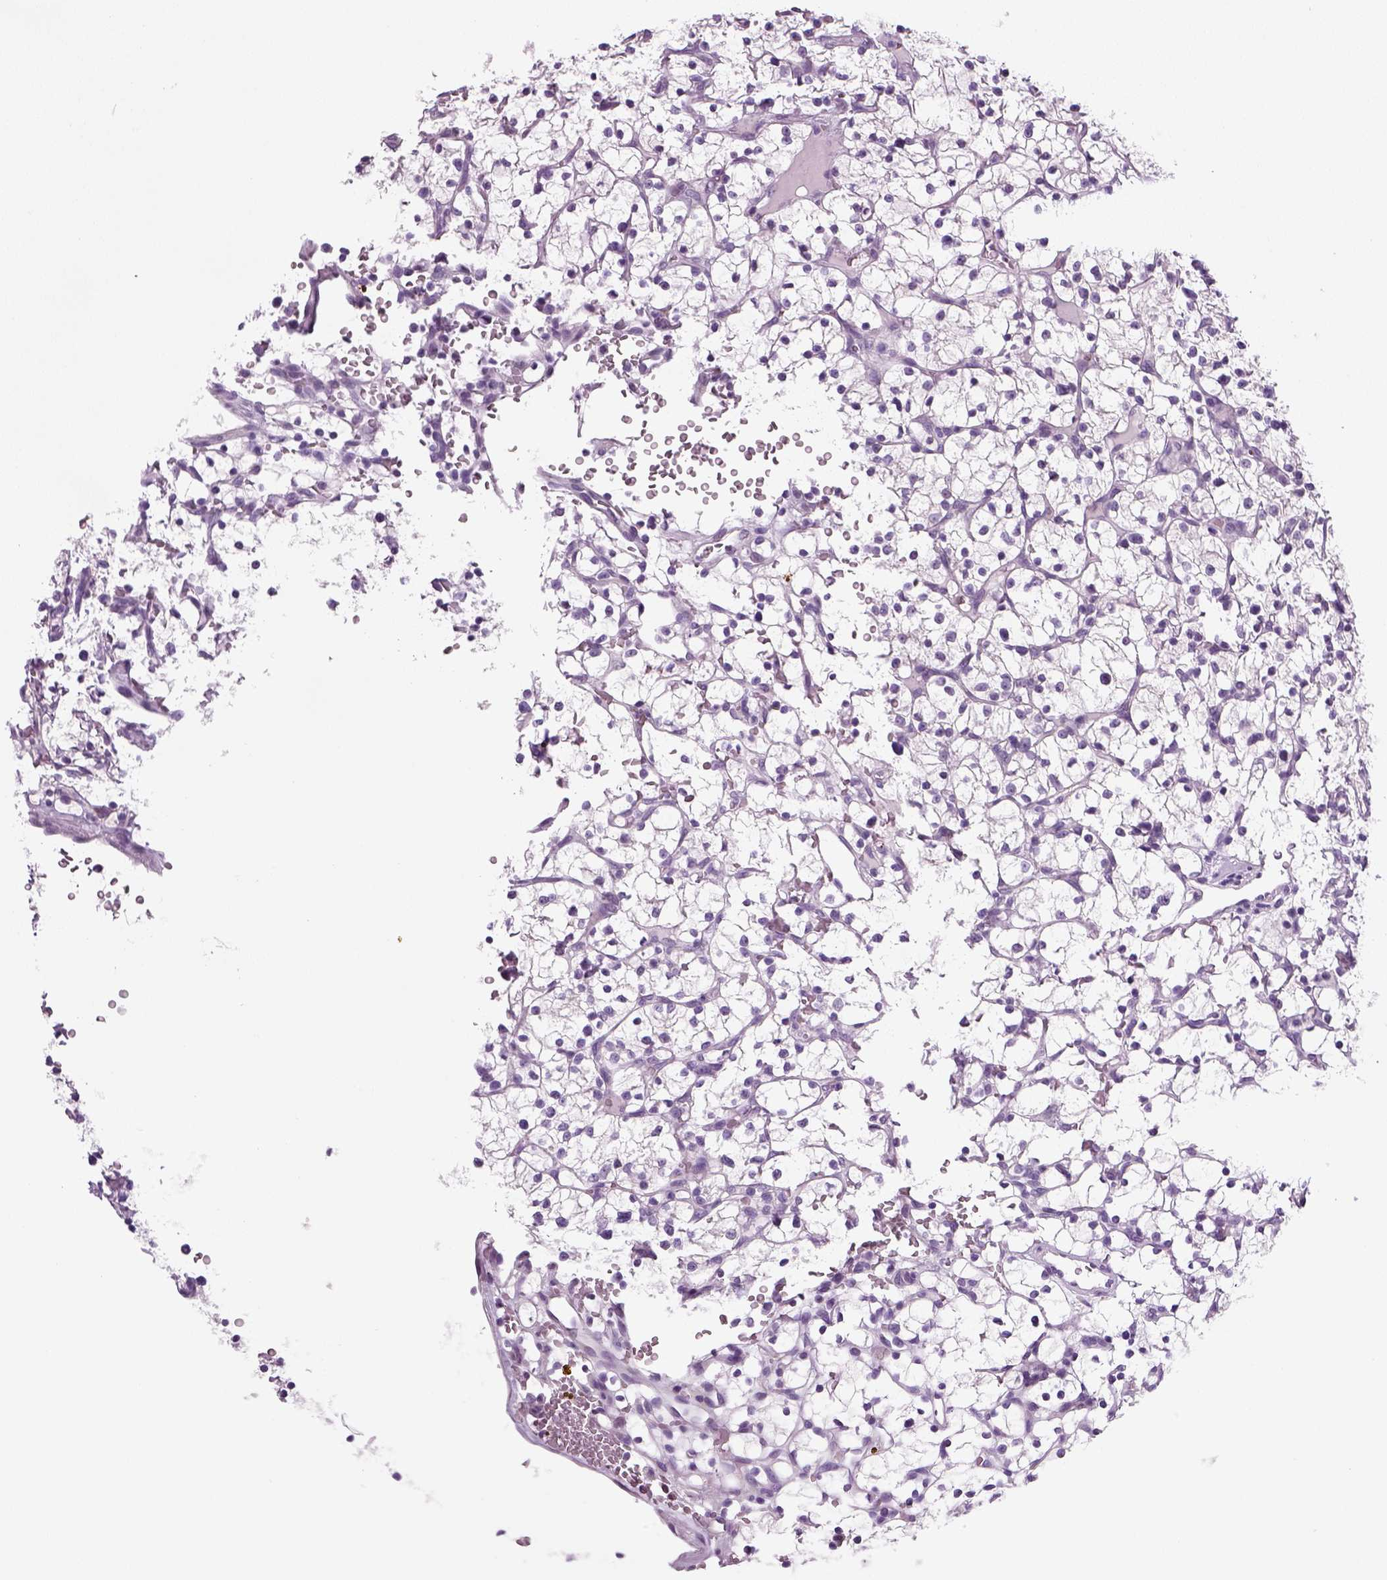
{"staining": {"intensity": "negative", "quantity": "none", "location": "none"}, "tissue": "renal cancer", "cell_type": "Tumor cells", "image_type": "cancer", "snomed": [{"axis": "morphology", "description": "Adenocarcinoma, NOS"}, {"axis": "topography", "description": "Kidney"}], "caption": "Immunohistochemistry photomicrograph of human adenocarcinoma (renal) stained for a protein (brown), which shows no expression in tumor cells. The staining is performed using DAB brown chromogen with nuclei counter-stained in using hematoxylin.", "gene": "SPATA31E1", "patient": {"sex": "female", "age": 64}}